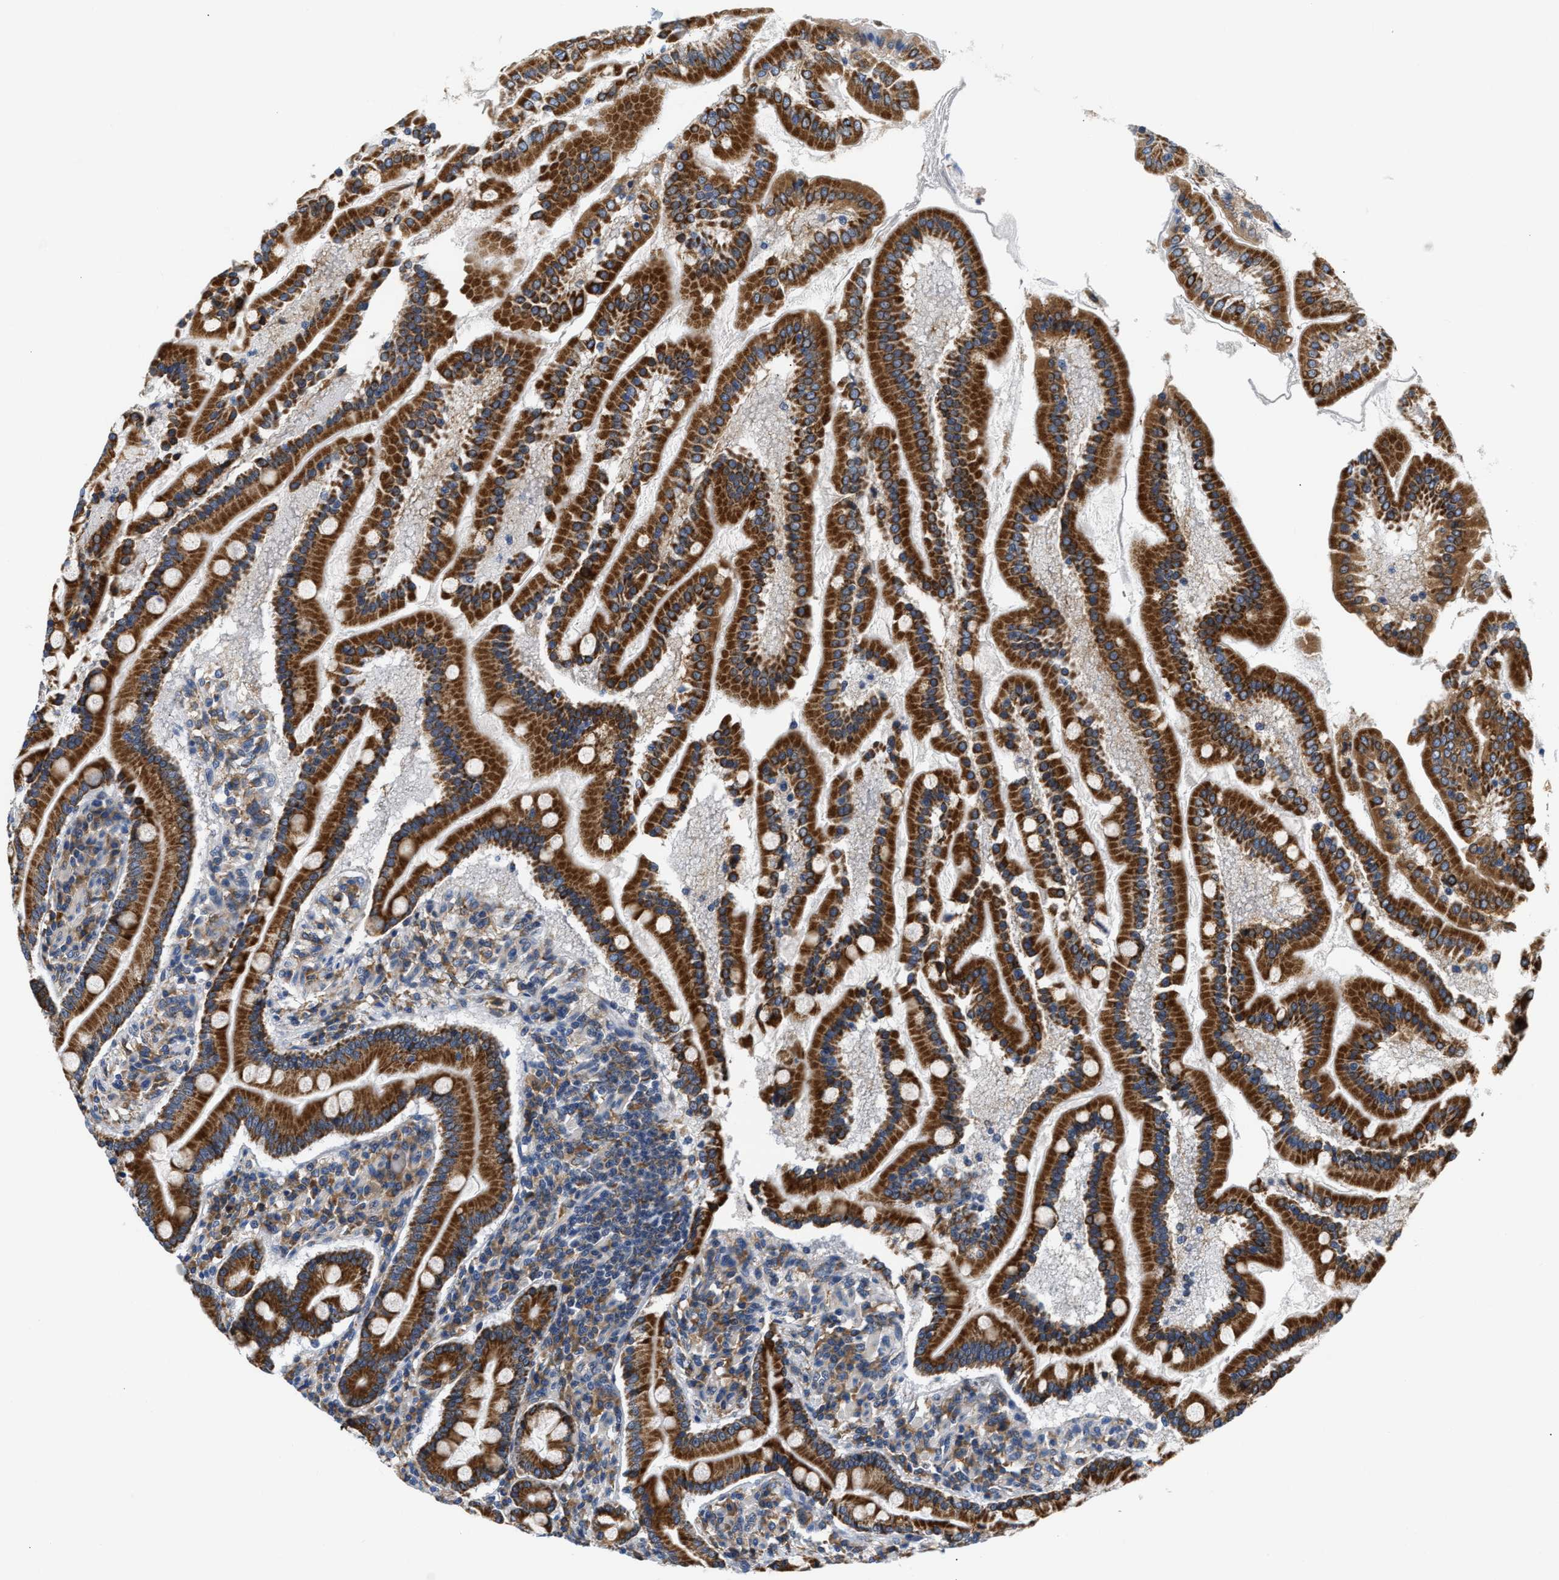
{"staining": {"intensity": "strong", "quantity": ">75%", "location": "cytoplasmic/membranous"}, "tissue": "duodenum", "cell_type": "Glandular cells", "image_type": "normal", "snomed": [{"axis": "morphology", "description": "Normal tissue, NOS"}, {"axis": "topography", "description": "Duodenum"}], "caption": "Immunohistochemical staining of benign human duodenum reveals high levels of strong cytoplasmic/membranous expression in about >75% of glandular cells. Nuclei are stained in blue.", "gene": "HDHD3", "patient": {"sex": "male", "age": 50}}